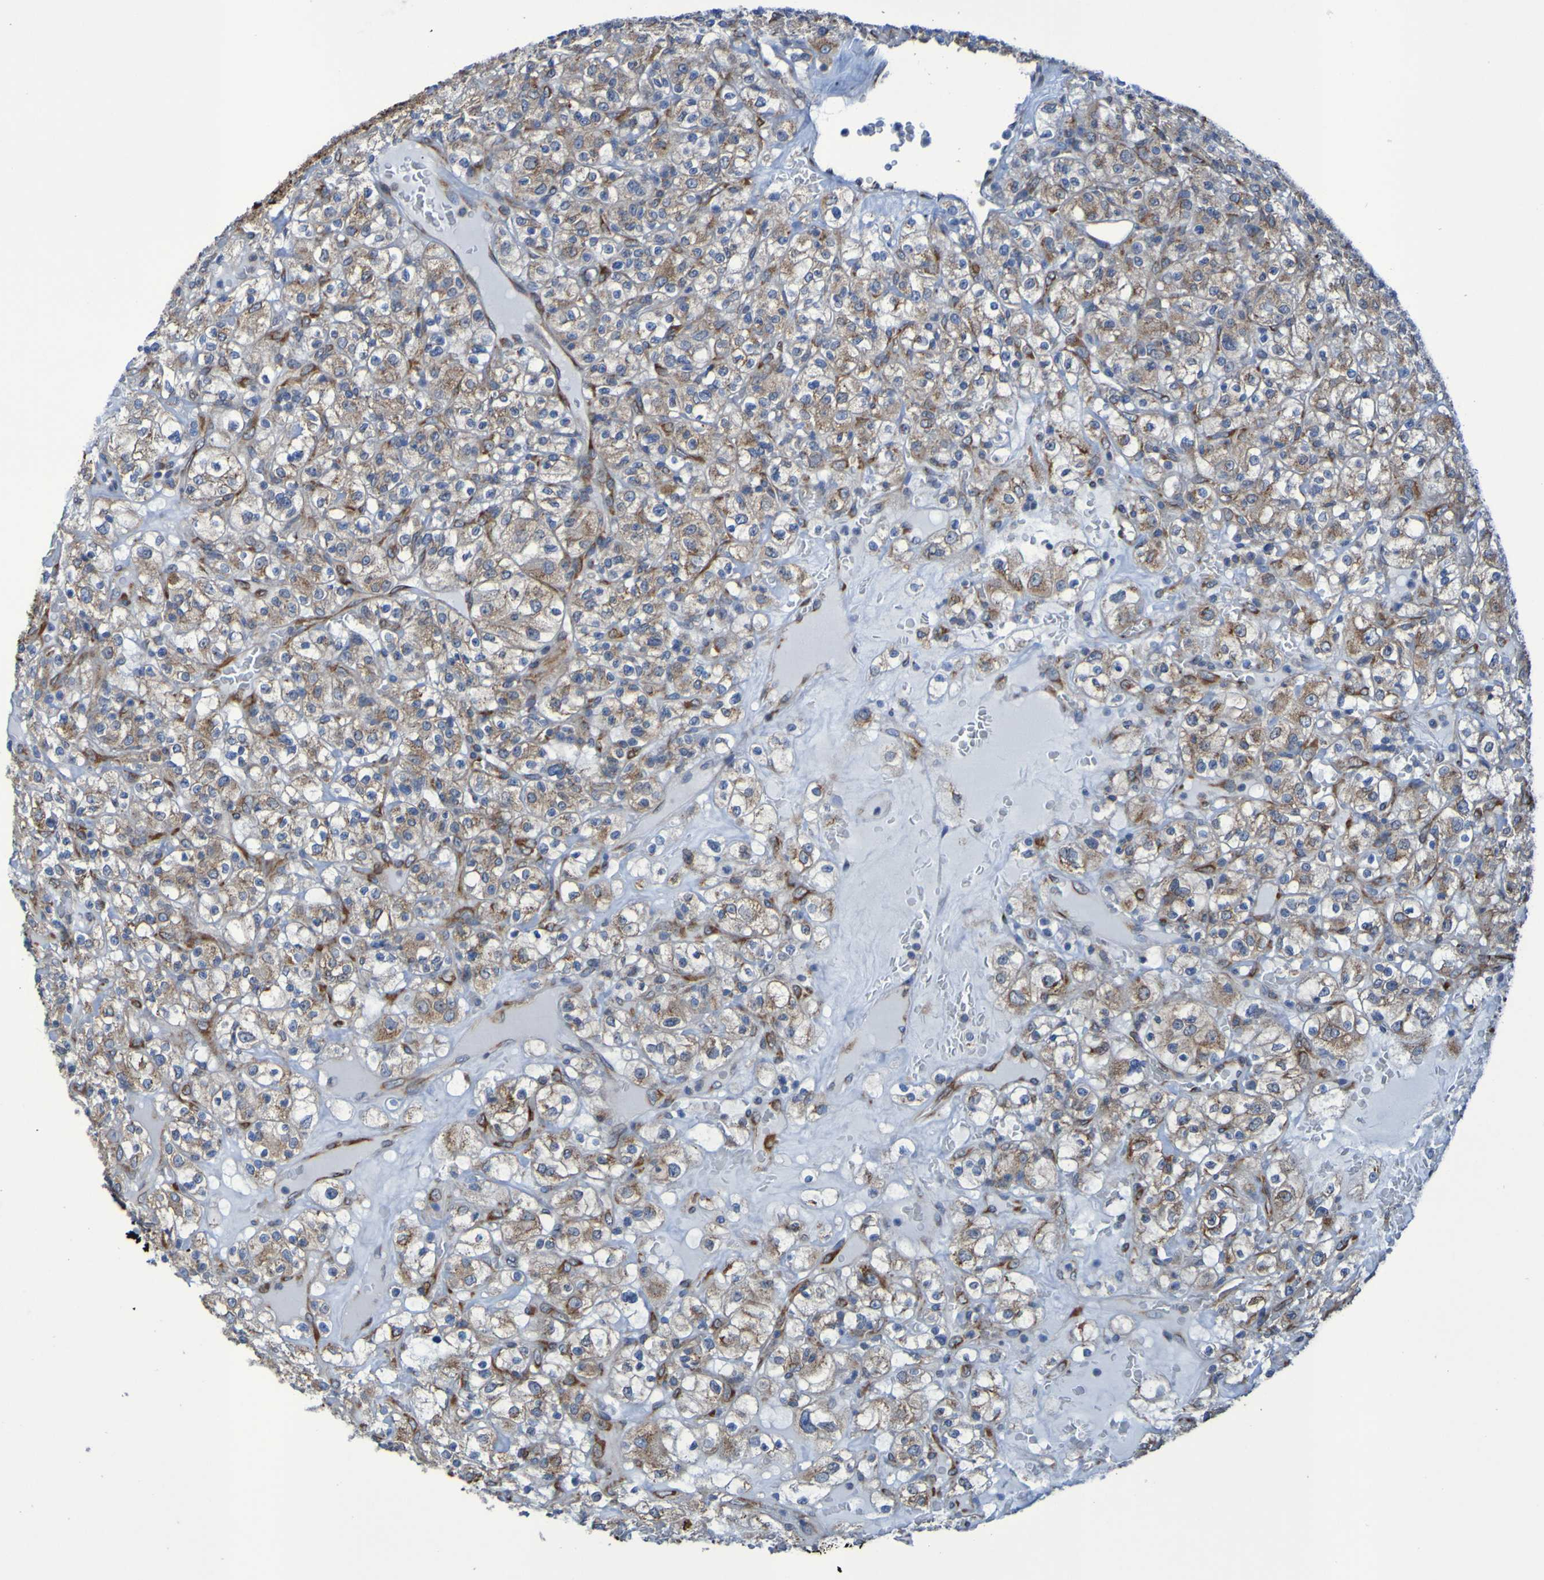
{"staining": {"intensity": "moderate", "quantity": ">75%", "location": "cytoplasmic/membranous"}, "tissue": "renal cancer", "cell_type": "Tumor cells", "image_type": "cancer", "snomed": [{"axis": "morphology", "description": "Normal tissue, NOS"}, {"axis": "morphology", "description": "Adenocarcinoma, NOS"}, {"axis": "topography", "description": "Kidney"}], "caption": "Adenocarcinoma (renal) stained with a protein marker displays moderate staining in tumor cells.", "gene": "FKBP3", "patient": {"sex": "female", "age": 72}}